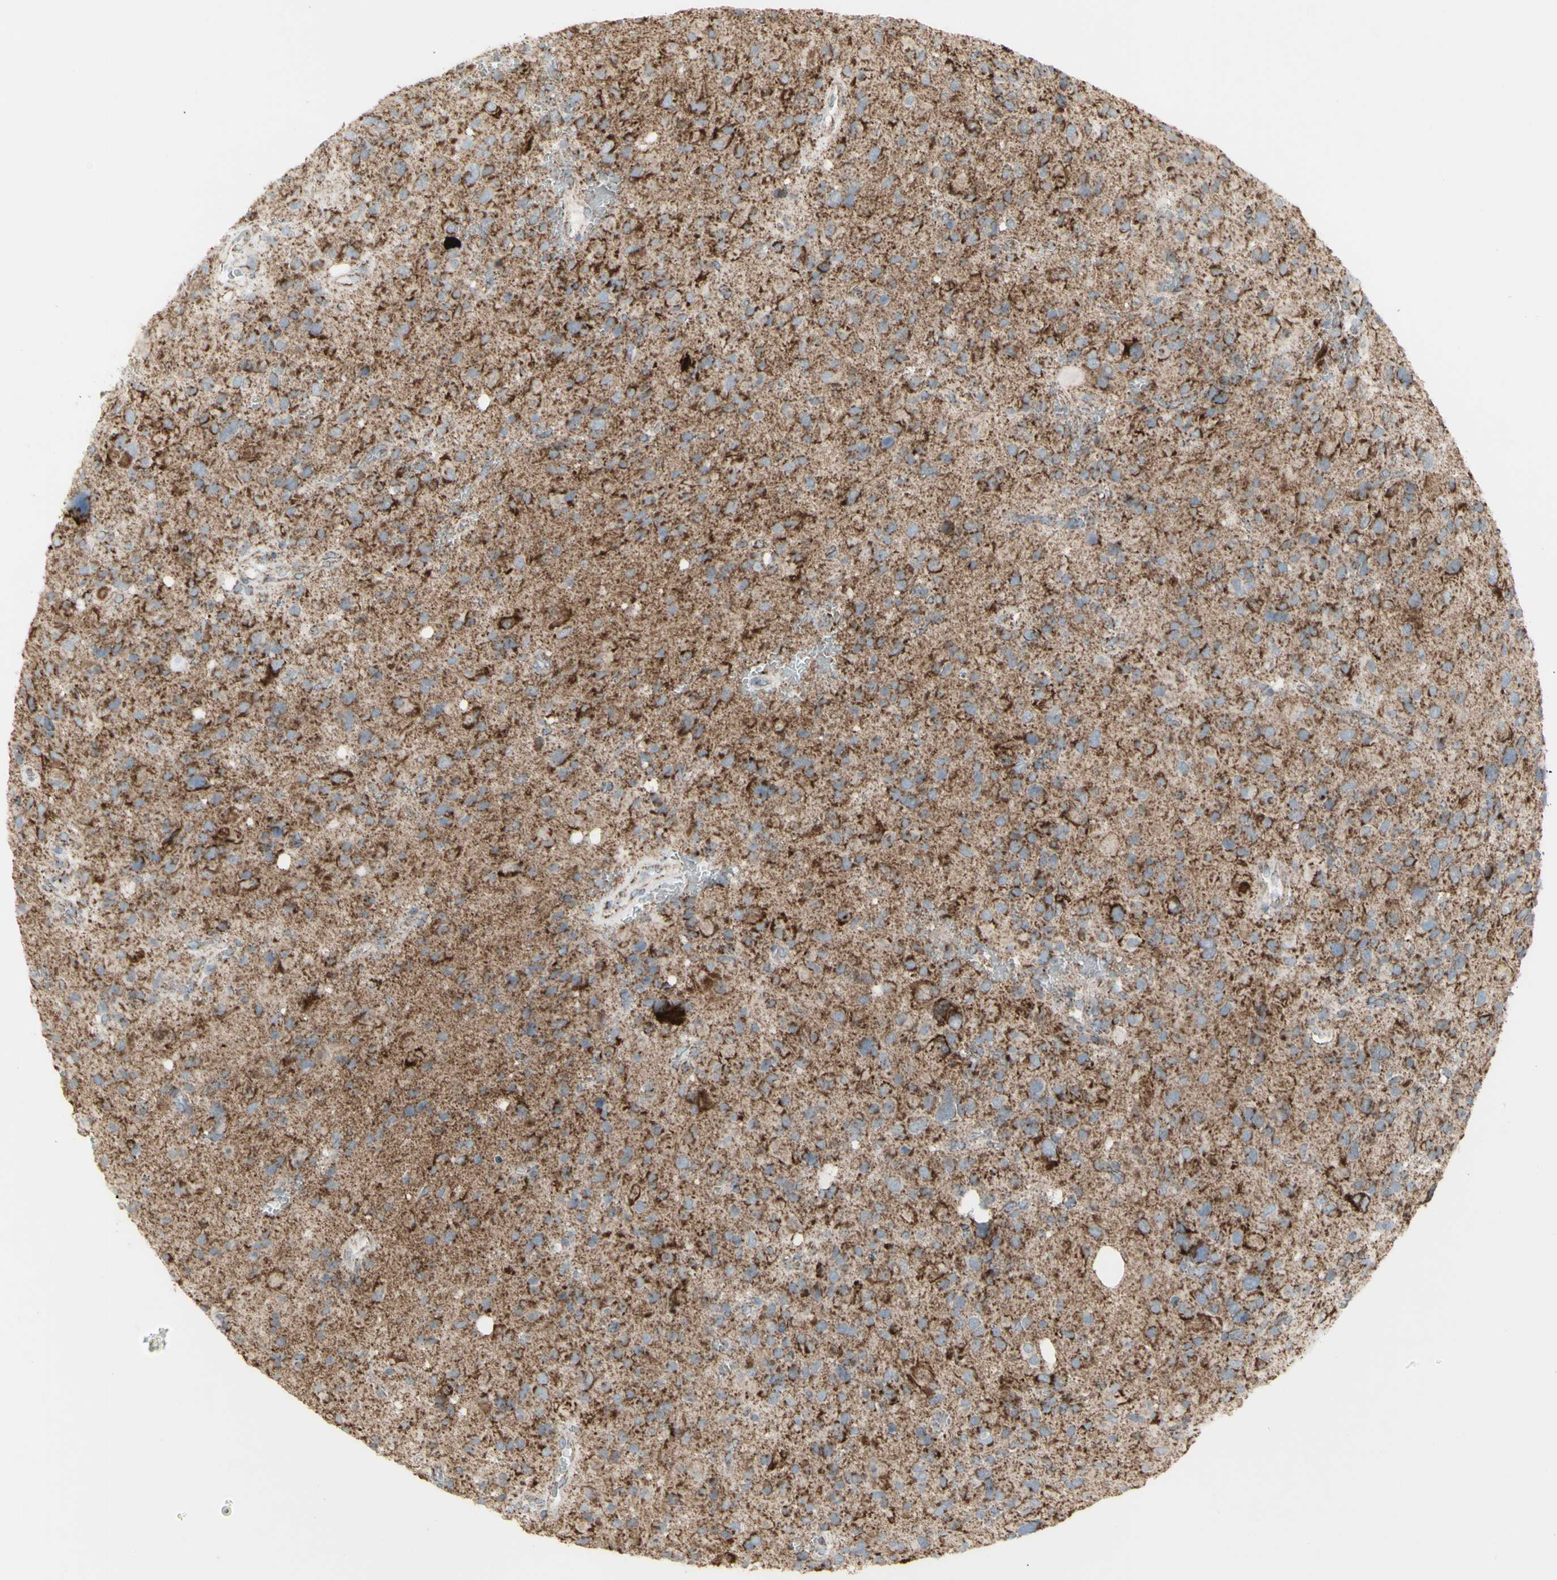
{"staining": {"intensity": "moderate", "quantity": "25%-75%", "location": "cytoplasmic/membranous"}, "tissue": "glioma", "cell_type": "Tumor cells", "image_type": "cancer", "snomed": [{"axis": "morphology", "description": "Glioma, malignant, High grade"}, {"axis": "topography", "description": "Brain"}], "caption": "Protein staining displays moderate cytoplasmic/membranous staining in about 25%-75% of tumor cells in malignant glioma (high-grade). The protein is stained brown, and the nuclei are stained in blue (DAB (3,3'-diaminobenzidine) IHC with brightfield microscopy, high magnification).", "gene": "PLGRKT", "patient": {"sex": "male", "age": 48}}